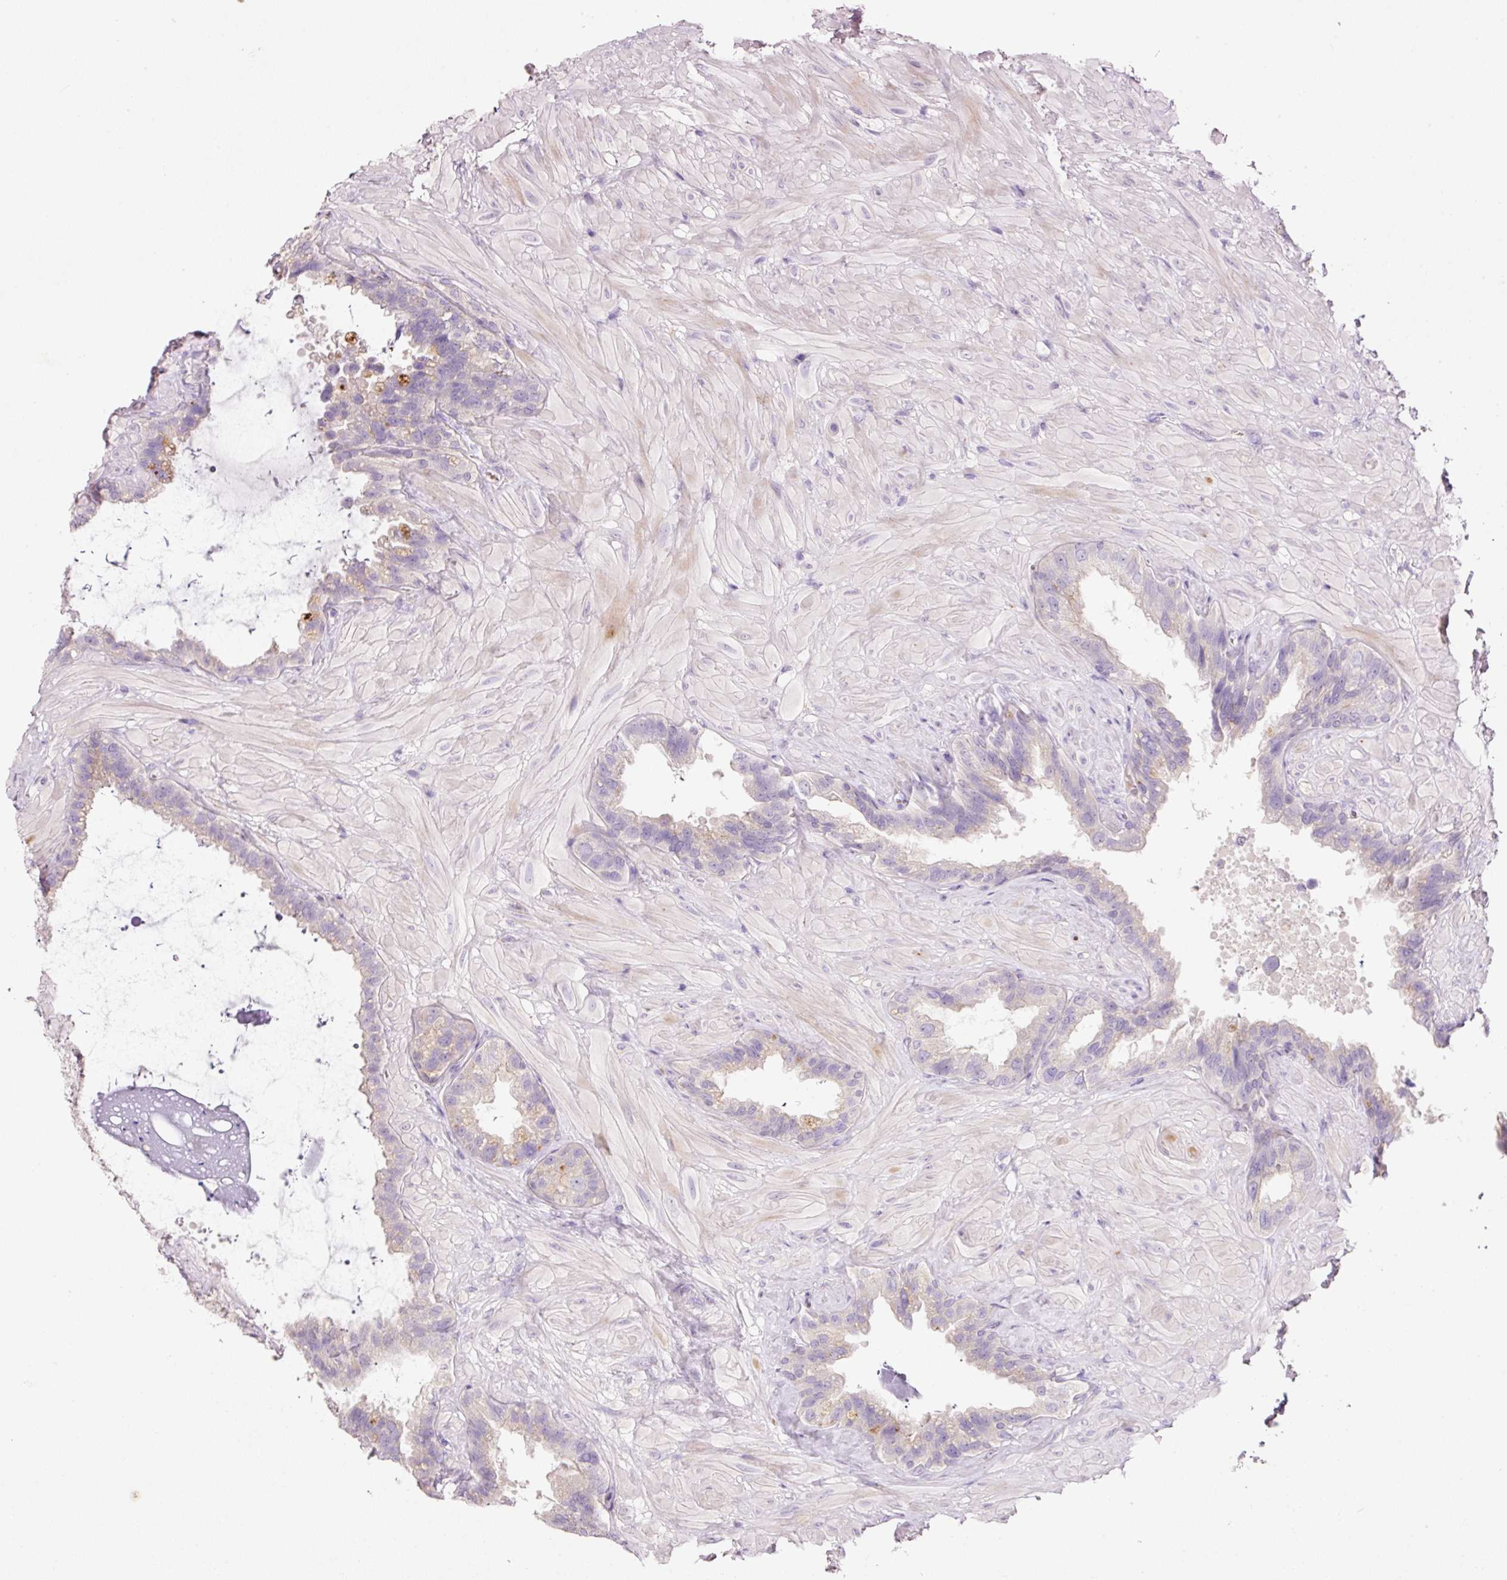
{"staining": {"intensity": "strong", "quantity": "<25%", "location": "cytoplasmic/membranous"}, "tissue": "seminal vesicle", "cell_type": "Glandular cells", "image_type": "normal", "snomed": [{"axis": "morphology", "description": "Normal tissue, NOS"}, {"axis": "topography", "description": "Seminal veicle"}, {"axis": "topography", "description": "Peripheral nerve tissue"}], "caption": "Immunohistochemistry (DAB) staining of unremarkable seminal vesicle demonstrates strong cytoplasmic/membranous protein positivity in approximately <25% of glandular cells.", "gene": "TENT5C", "patient": {"sex": "male", "age": 76}}